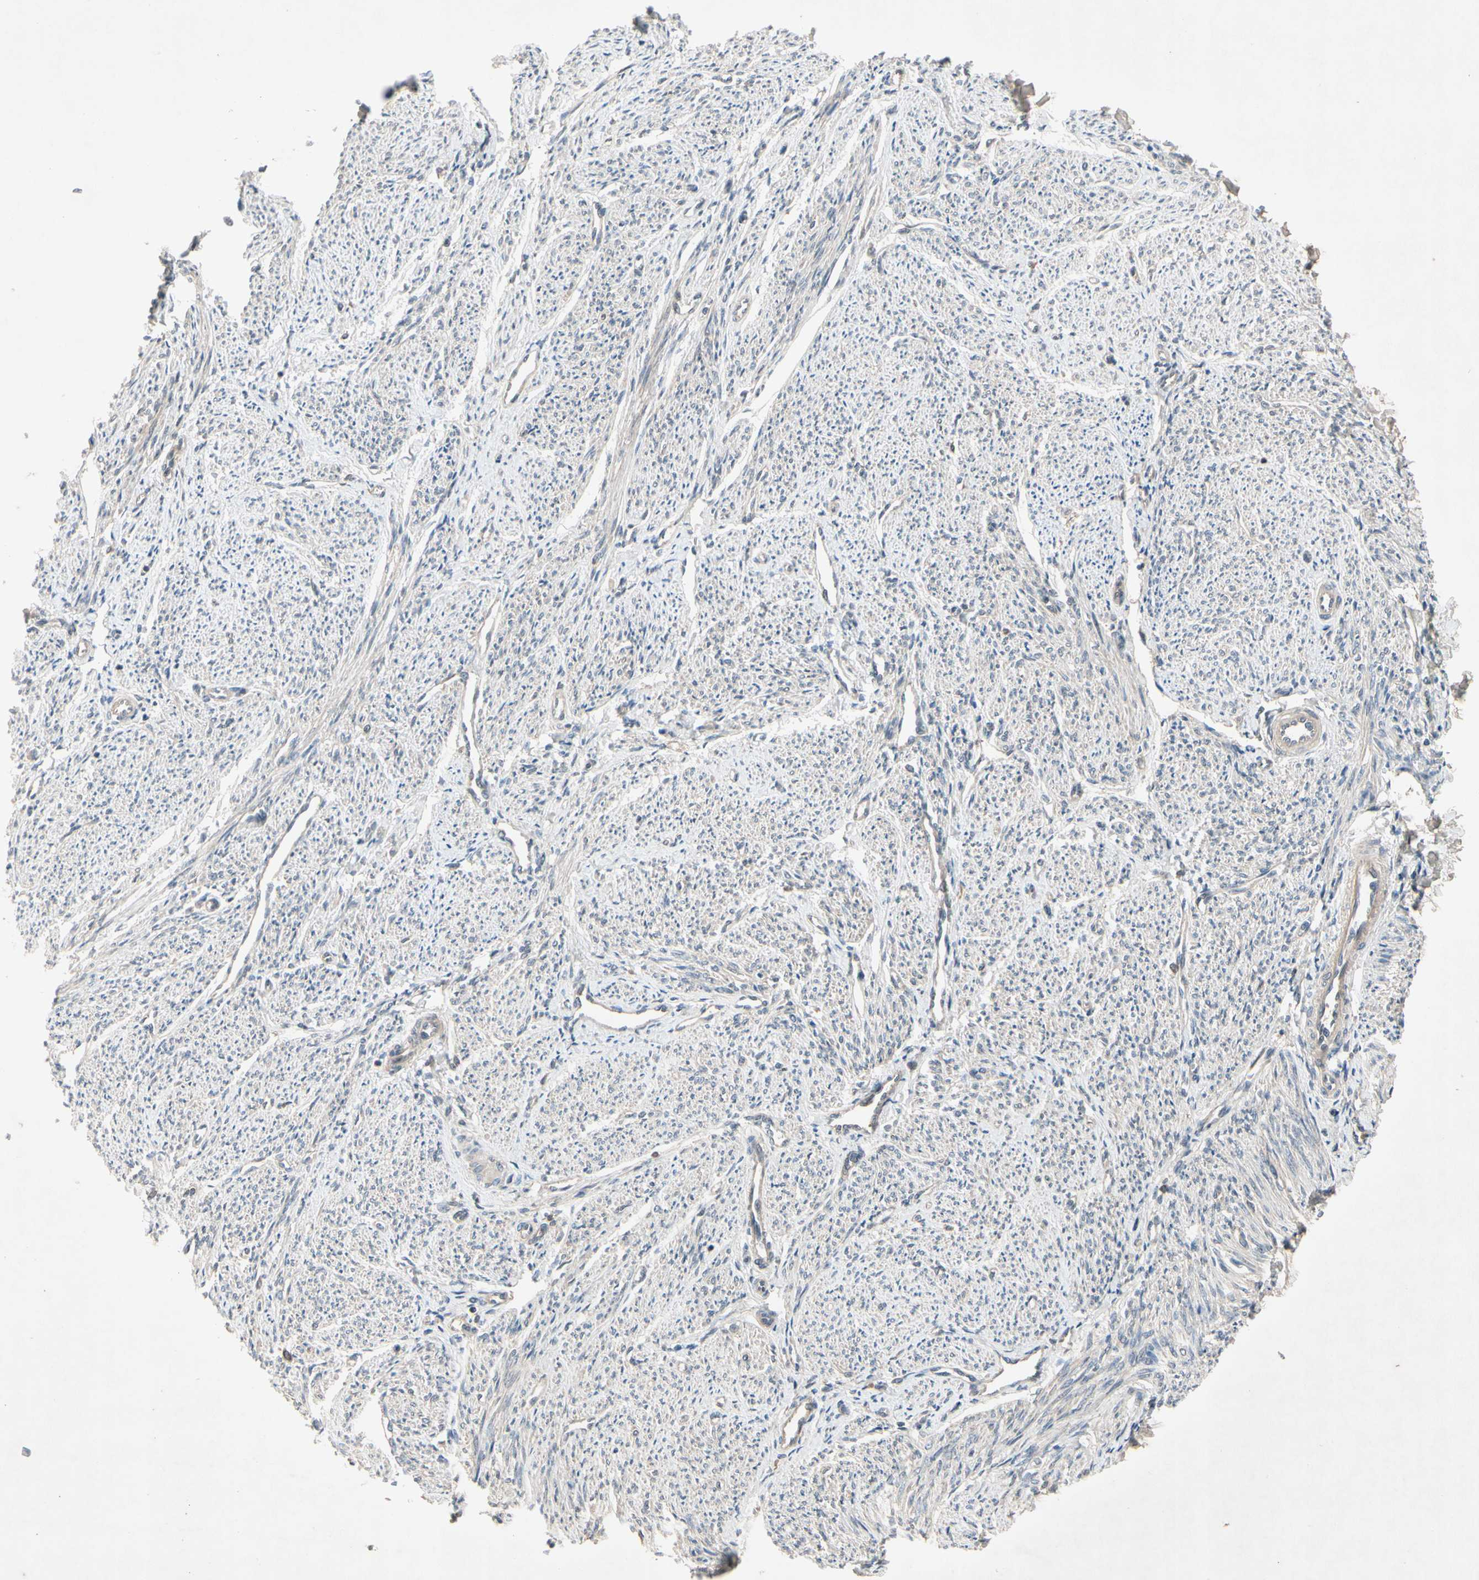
{"staining": {"intensity": "weak", "quantity": ">75%", "location": "cytoplasmic/membranous"}, "tissue": "smooth muscle", "cell_type": "Smooth muscle cells", "image_type": "normal", "snomed": [{"axis": "morphology", "description": "Normal tissue, NOS"}, {"axis": "topography", "description": "Smooth muscle"}], "caption": "Protein expression by immunohistochemistry displays weak cytoplasmic/membranous staining in about >75% of smooth muscle cells in normal smooth muscle.", "gene": "NSF", "patient": {"sex": "female", "age": 65}}